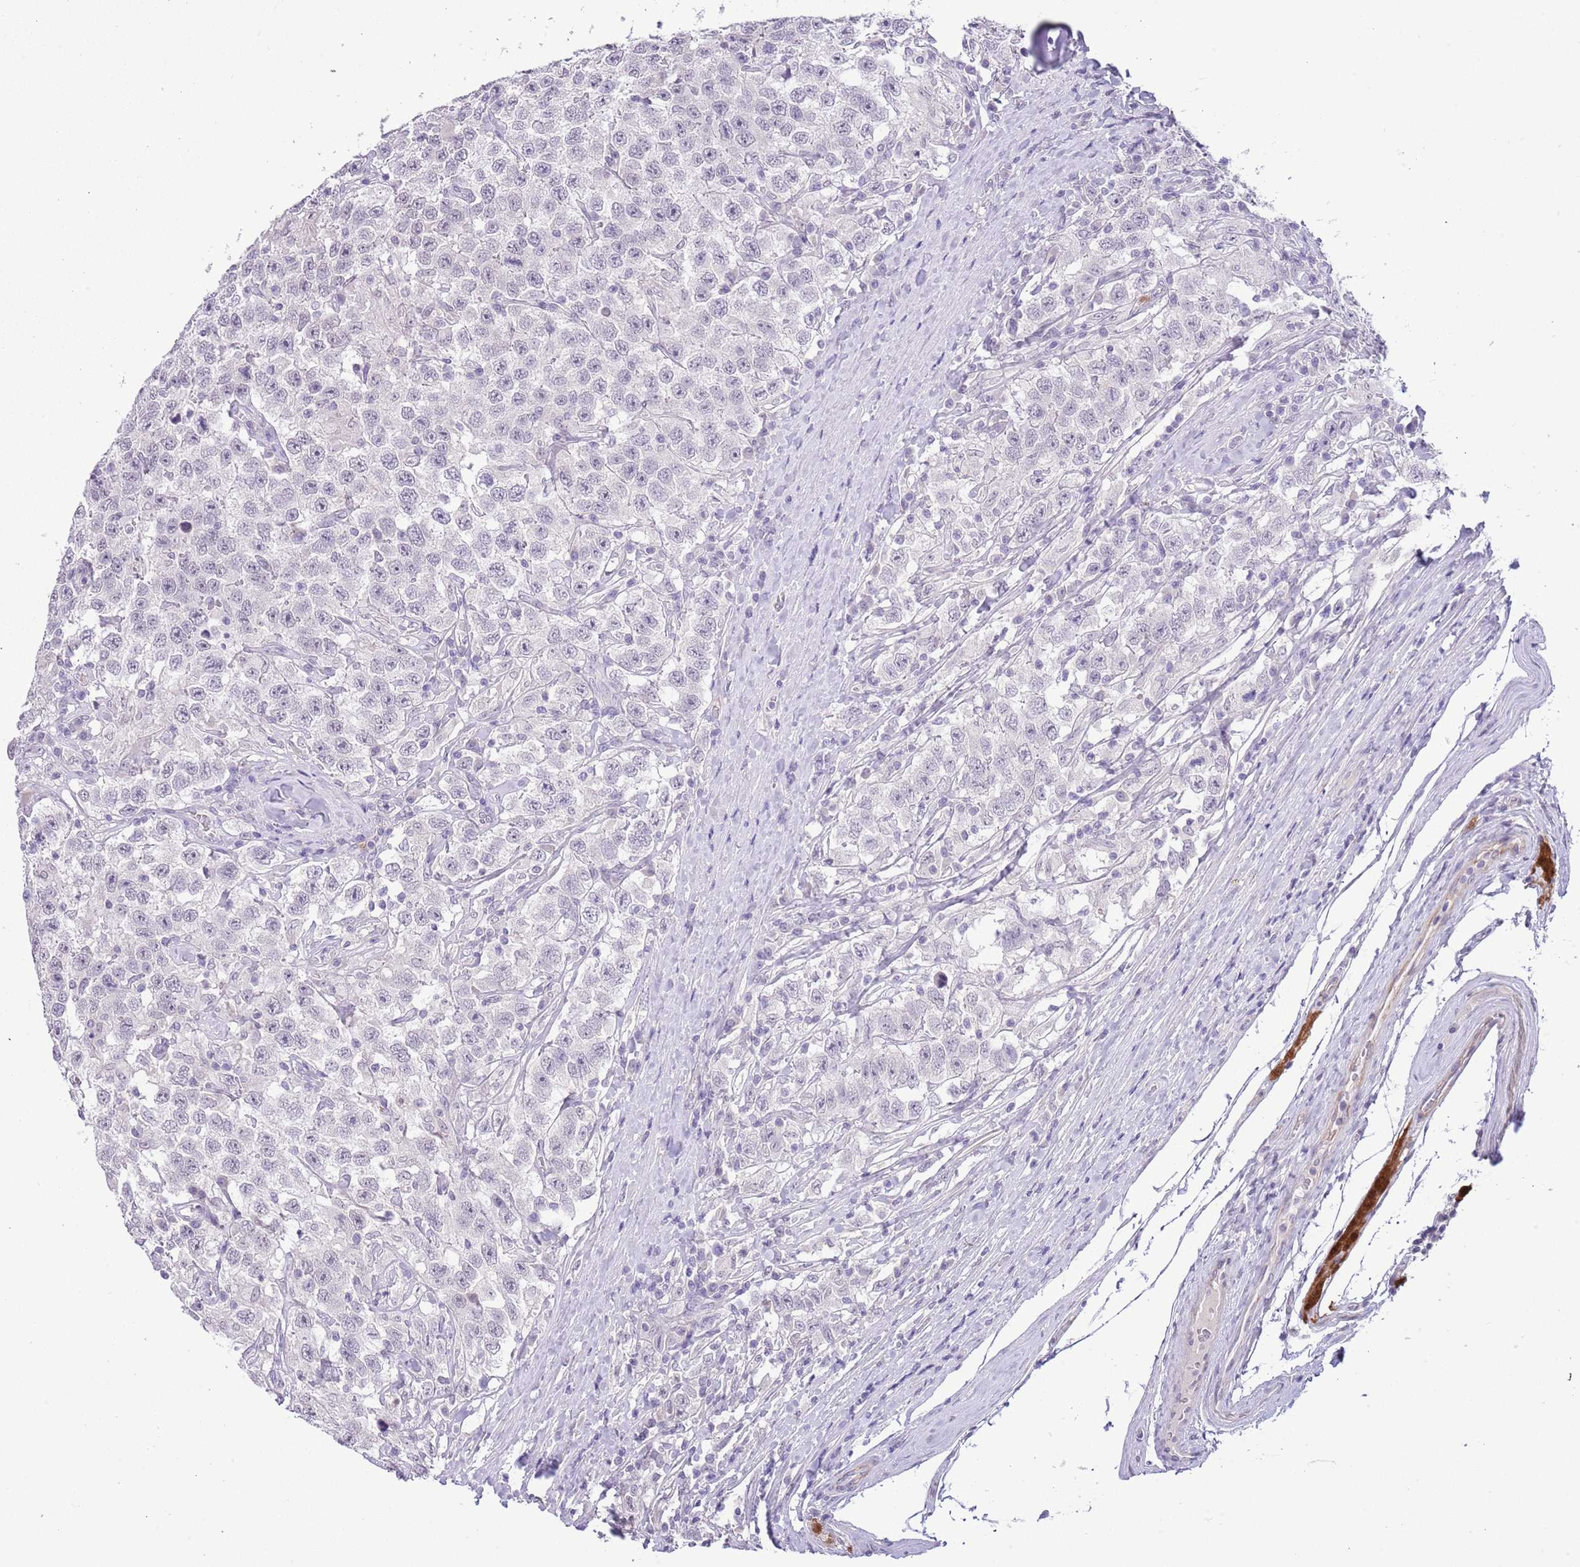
{"staining": {"intensity": "negative", "quantity": "none", "location": "none"}, "tissue": "testis cancer", "cell_type": "Tumor cells", "image_type": "cancer", "snomed": [{"axis": "morphology", "description": "Seminoma, NOS"}, {"axis": "topography", "description": "Testis"}], "caption": "IHC of human testis cancer (seminoma) displays no positivity in tumor cells. (Brightfield microscopy of DAB IHC at high magnification).", "gene": "MIDN", "patient": {"sex": "male", "age": 41}}